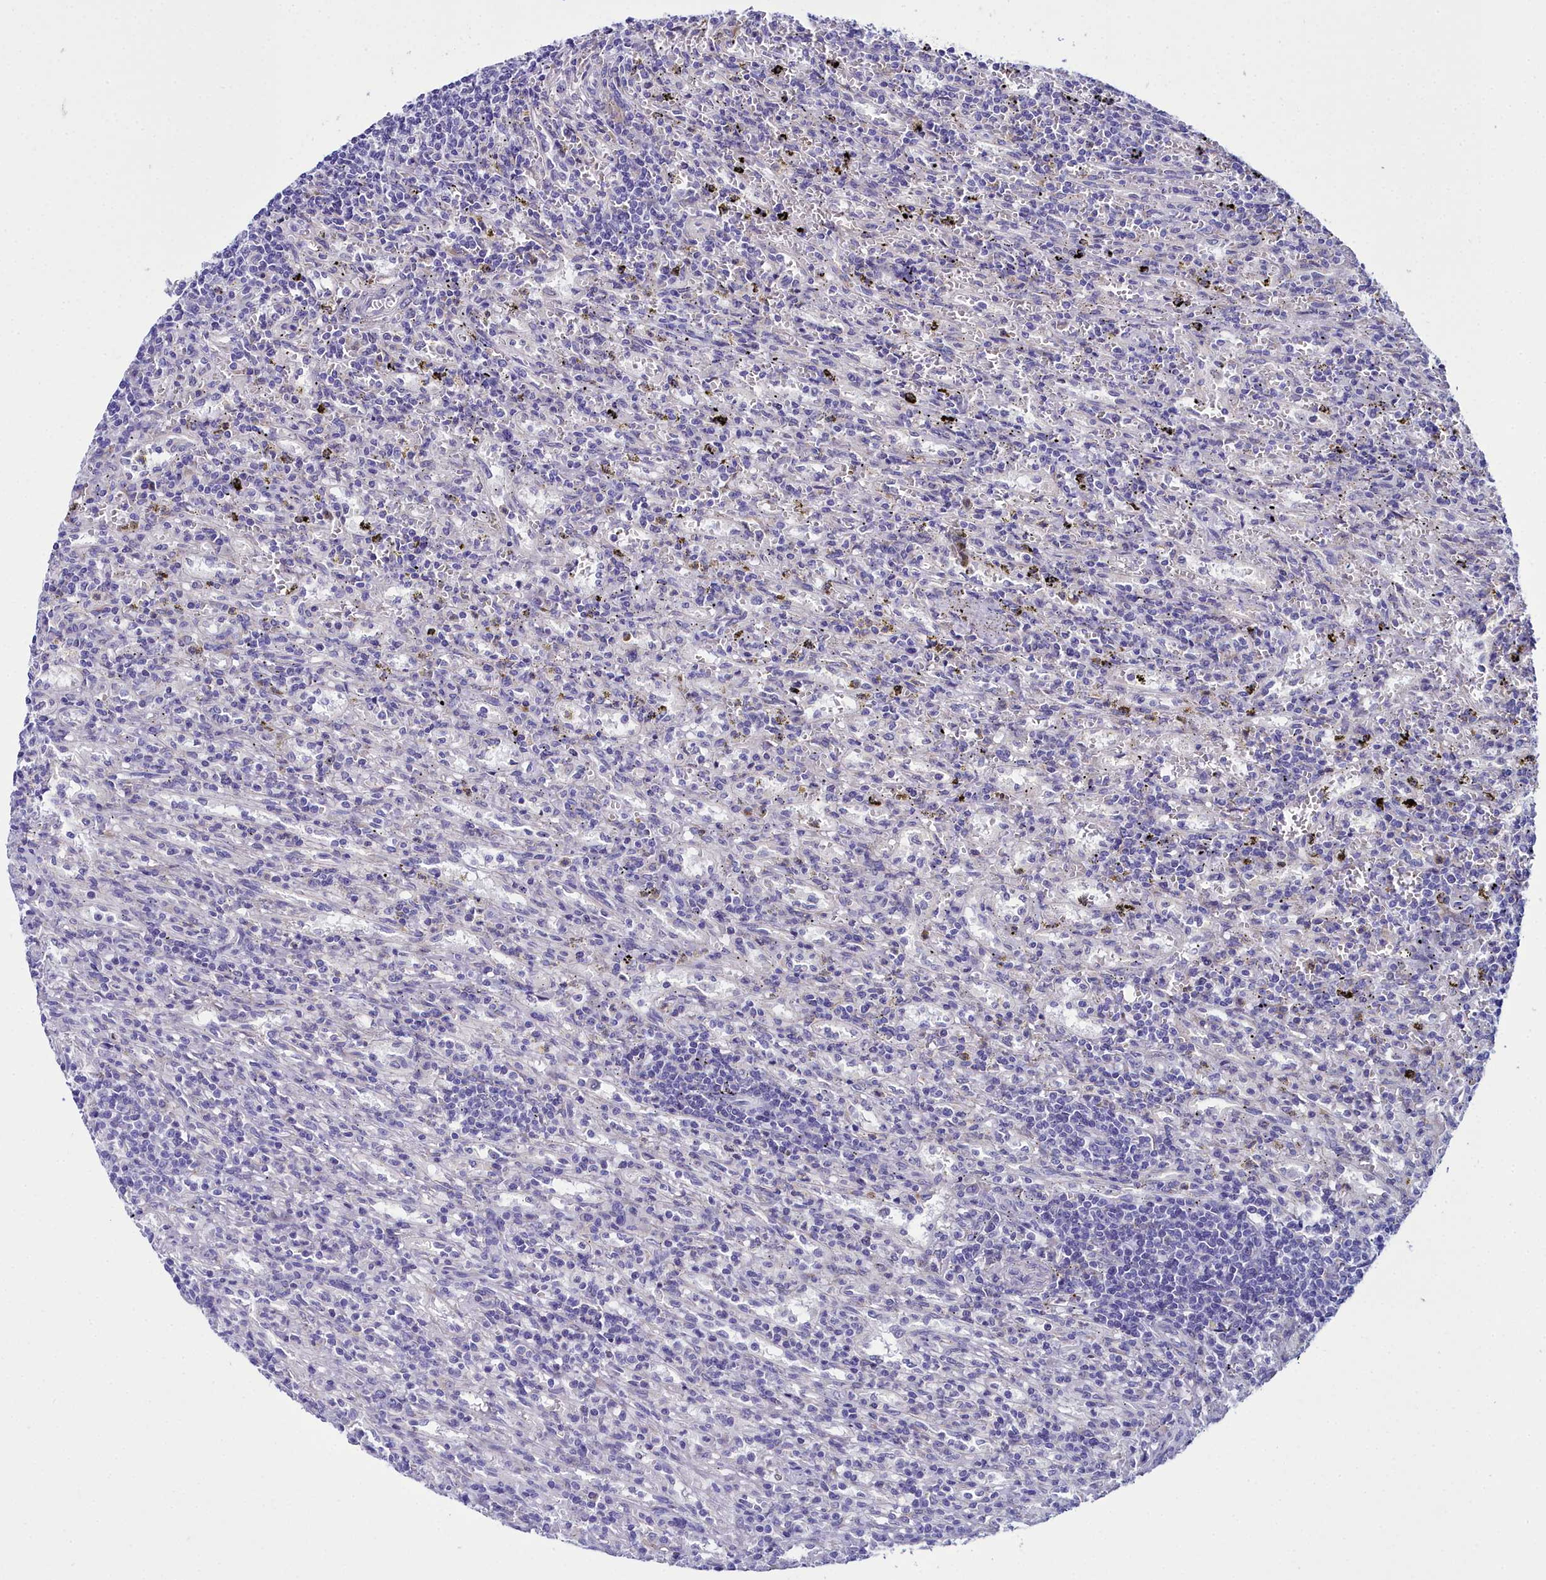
{"staining": {"intensity": "negative", "quantity": "none", "location": "none"}, "tissue": "lymphoma", "cell_type": "Tumor cells", "image_type": "cancer", "snomed": [{"axis": "morphology", "description": "Malignant lymphoma, non-Hodgkin's type, Low grade"}, {"axis": "topography", "description": "Spleen"}], "caption": "Immunohistochemistry (IHC) of human lymphoma displays no expression in tumor cells.", "gene": "ELAPOR2", "patient": {"sex": "male", "age": 76}}